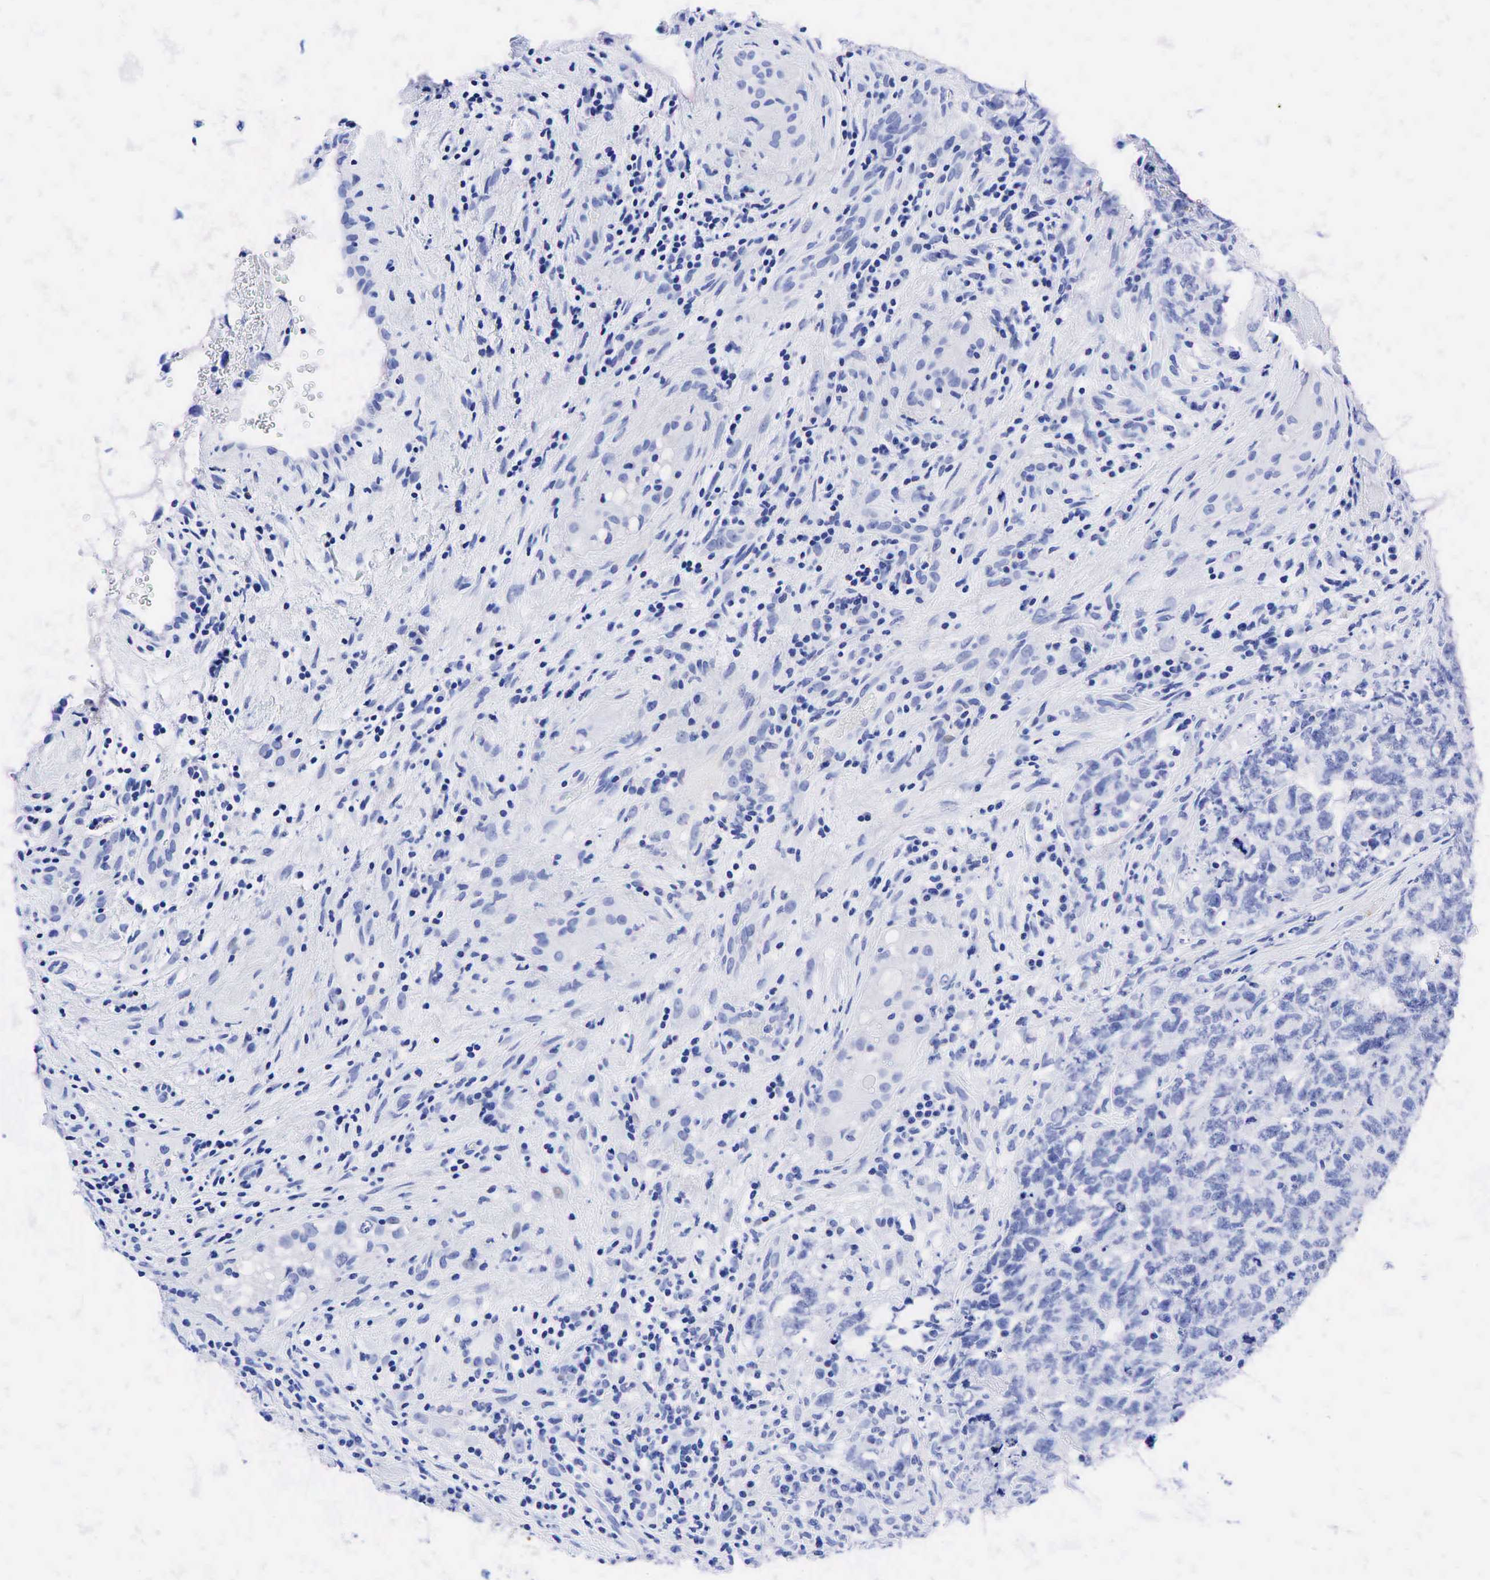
{"staining": {"intensity": "negative", "quantity": "none", "location": "none"}, "tissue": "testis cancer", "cell_type": "Tumor cells", "image_type": "cancer", "snomed": [{"axis": "morphology", "description": "Carcinoma, Embryonal, NOS"}, {"axis": "topography", "description": "Testis"}], "caption": "Image shows no protein staining in tumor cells of testis embryonal carcinoma tissue.", "gene": "CEACAM5", "patient": {"sex": "male", "age": 31}}